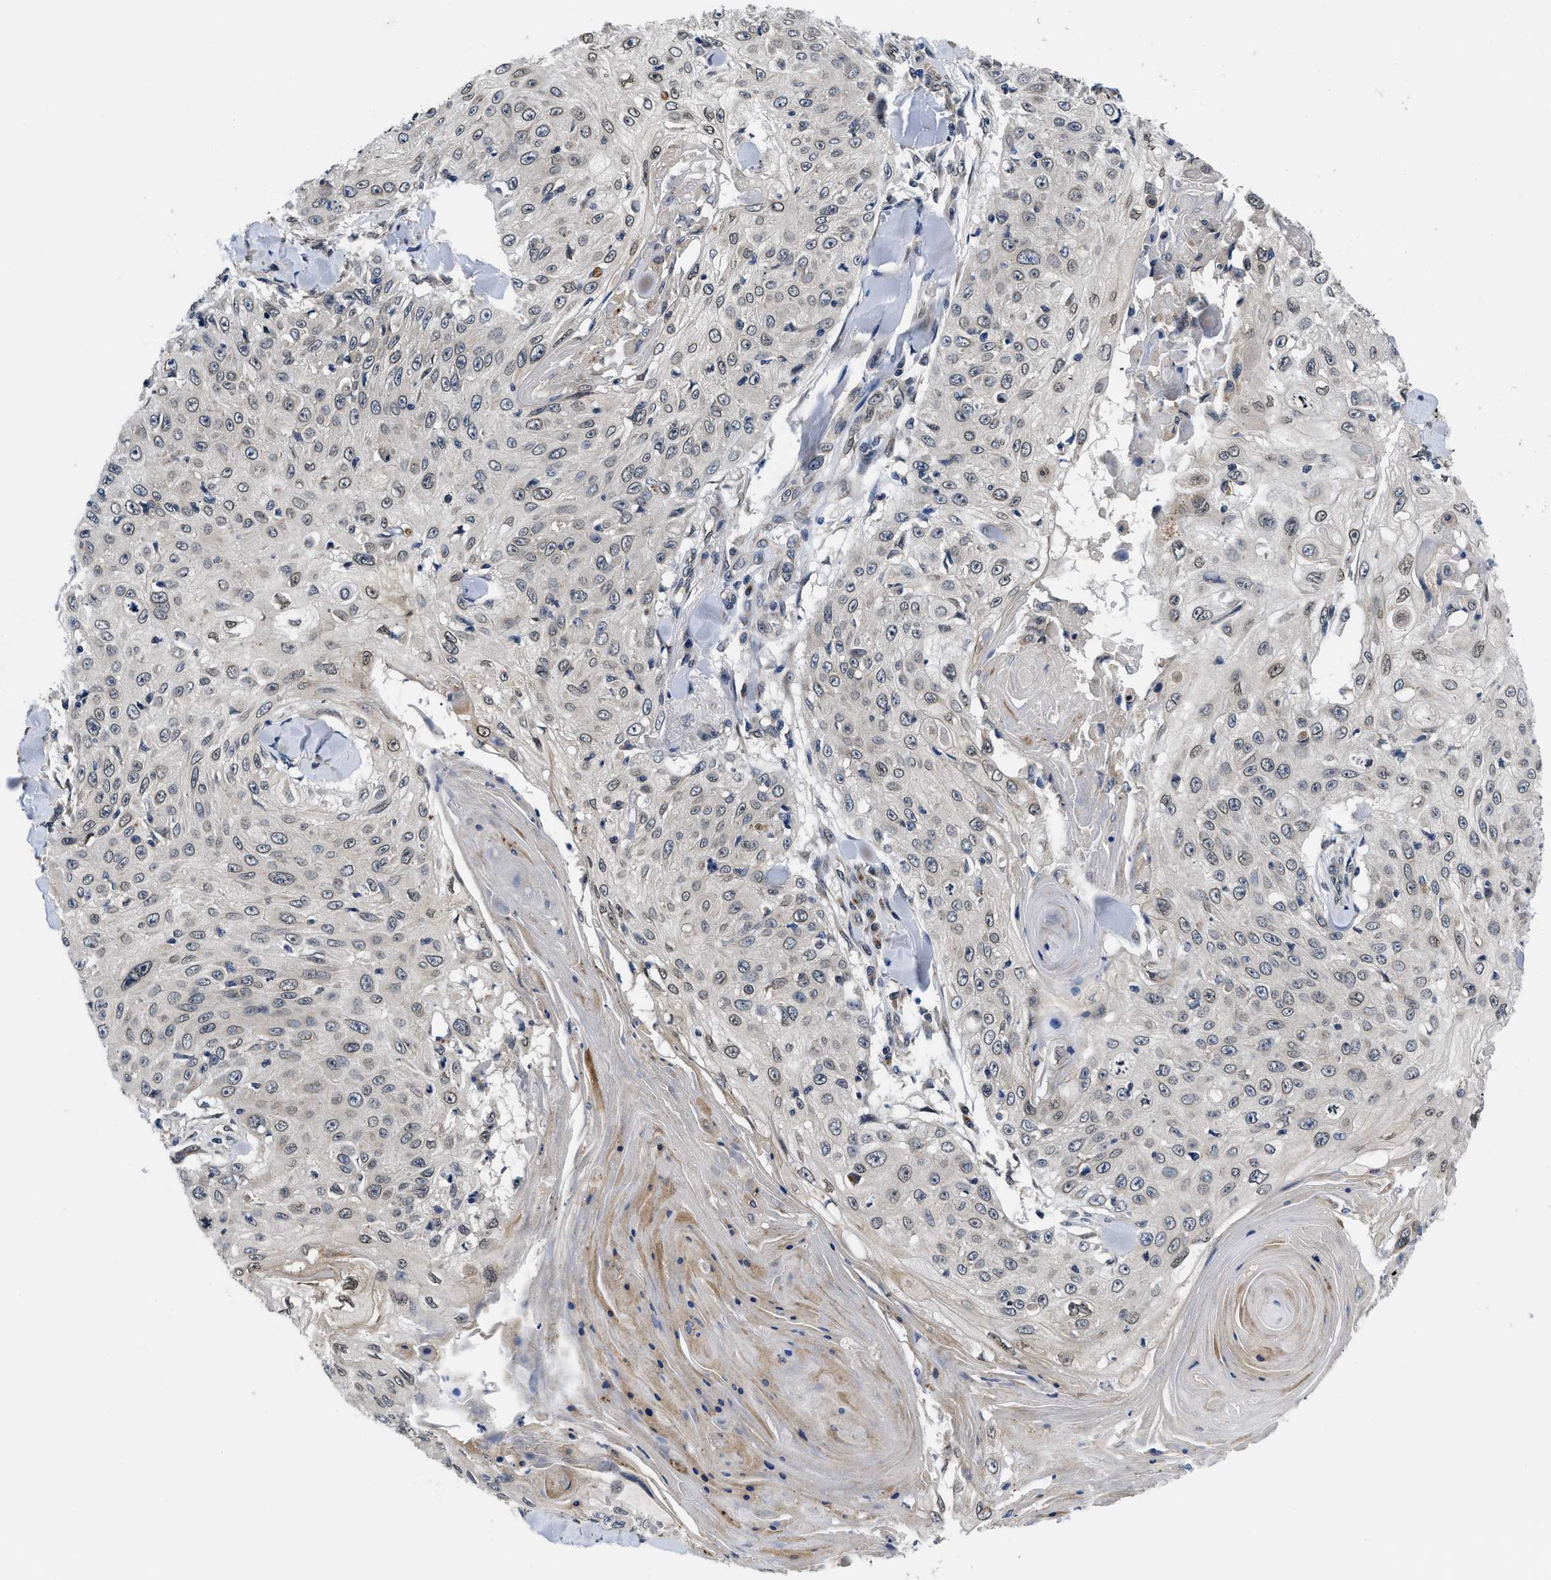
{"staining": {"intensity": "weak", "quantity": "<25%", "location": "nuclear"}, "tissue": "skin cancer", "cell_type": "Tumor cells", "image_type": "cancer", "snomed": [{"axis": "morphology", "description": "Squamous cell carcinoma, NOS"}, {"axis": "topography", "description": "Skin"}], "caption": "High power microscopy image of an immunohistochemistry (IHC) image of skin cancer (squamous cell carcinoma), revealing no significant positivity in tumor cells. (DAB (3,3'-diaminobenzidine) immunohistochemistry, high magnification).", "gene": "SNX10", "patient": {"sex": "male", "age": 86}}